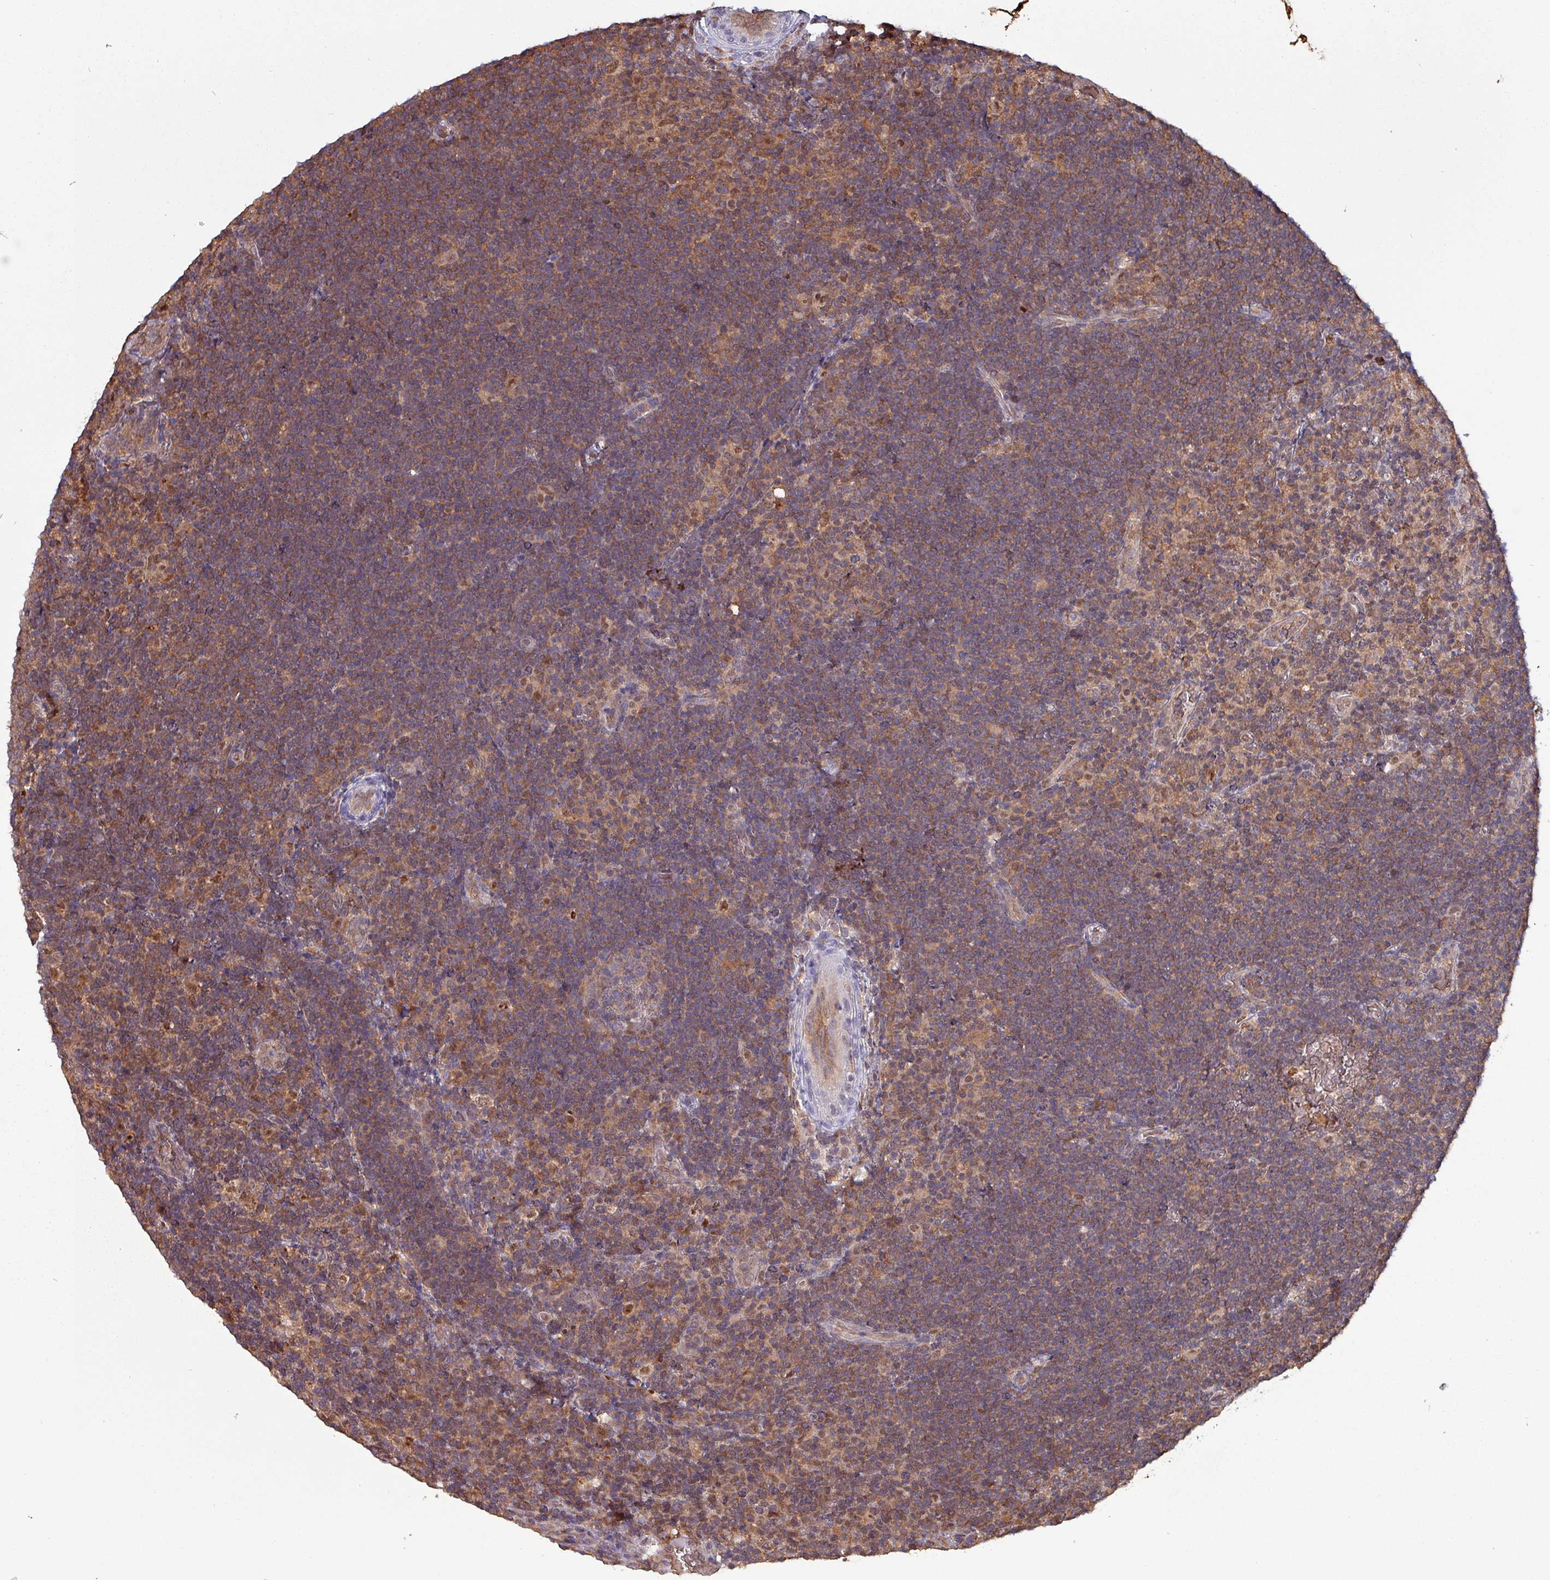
{"staining": {"intensity": "moderate", "quantity": ">75%", "location": "cytoplasmic/membranous,nuclear"}, "tissue": "lymphoma", "cell_type": "Tumor cells", "image_type": "cancer", "snomed": [{"axis": "morphology", "description": "Hodgkin's disease, NOS"}, {"axis": "topography", "description": "Lymph node"}], "caption": "The micrograph displays staining of Hodgkin's disease, revealing moderate cytoplasmic/membranous and nuclear protein positivity (brown color) within tumor cells.", "gene": "PSMB8", "patient": {"sex": "female", "age": 57}}